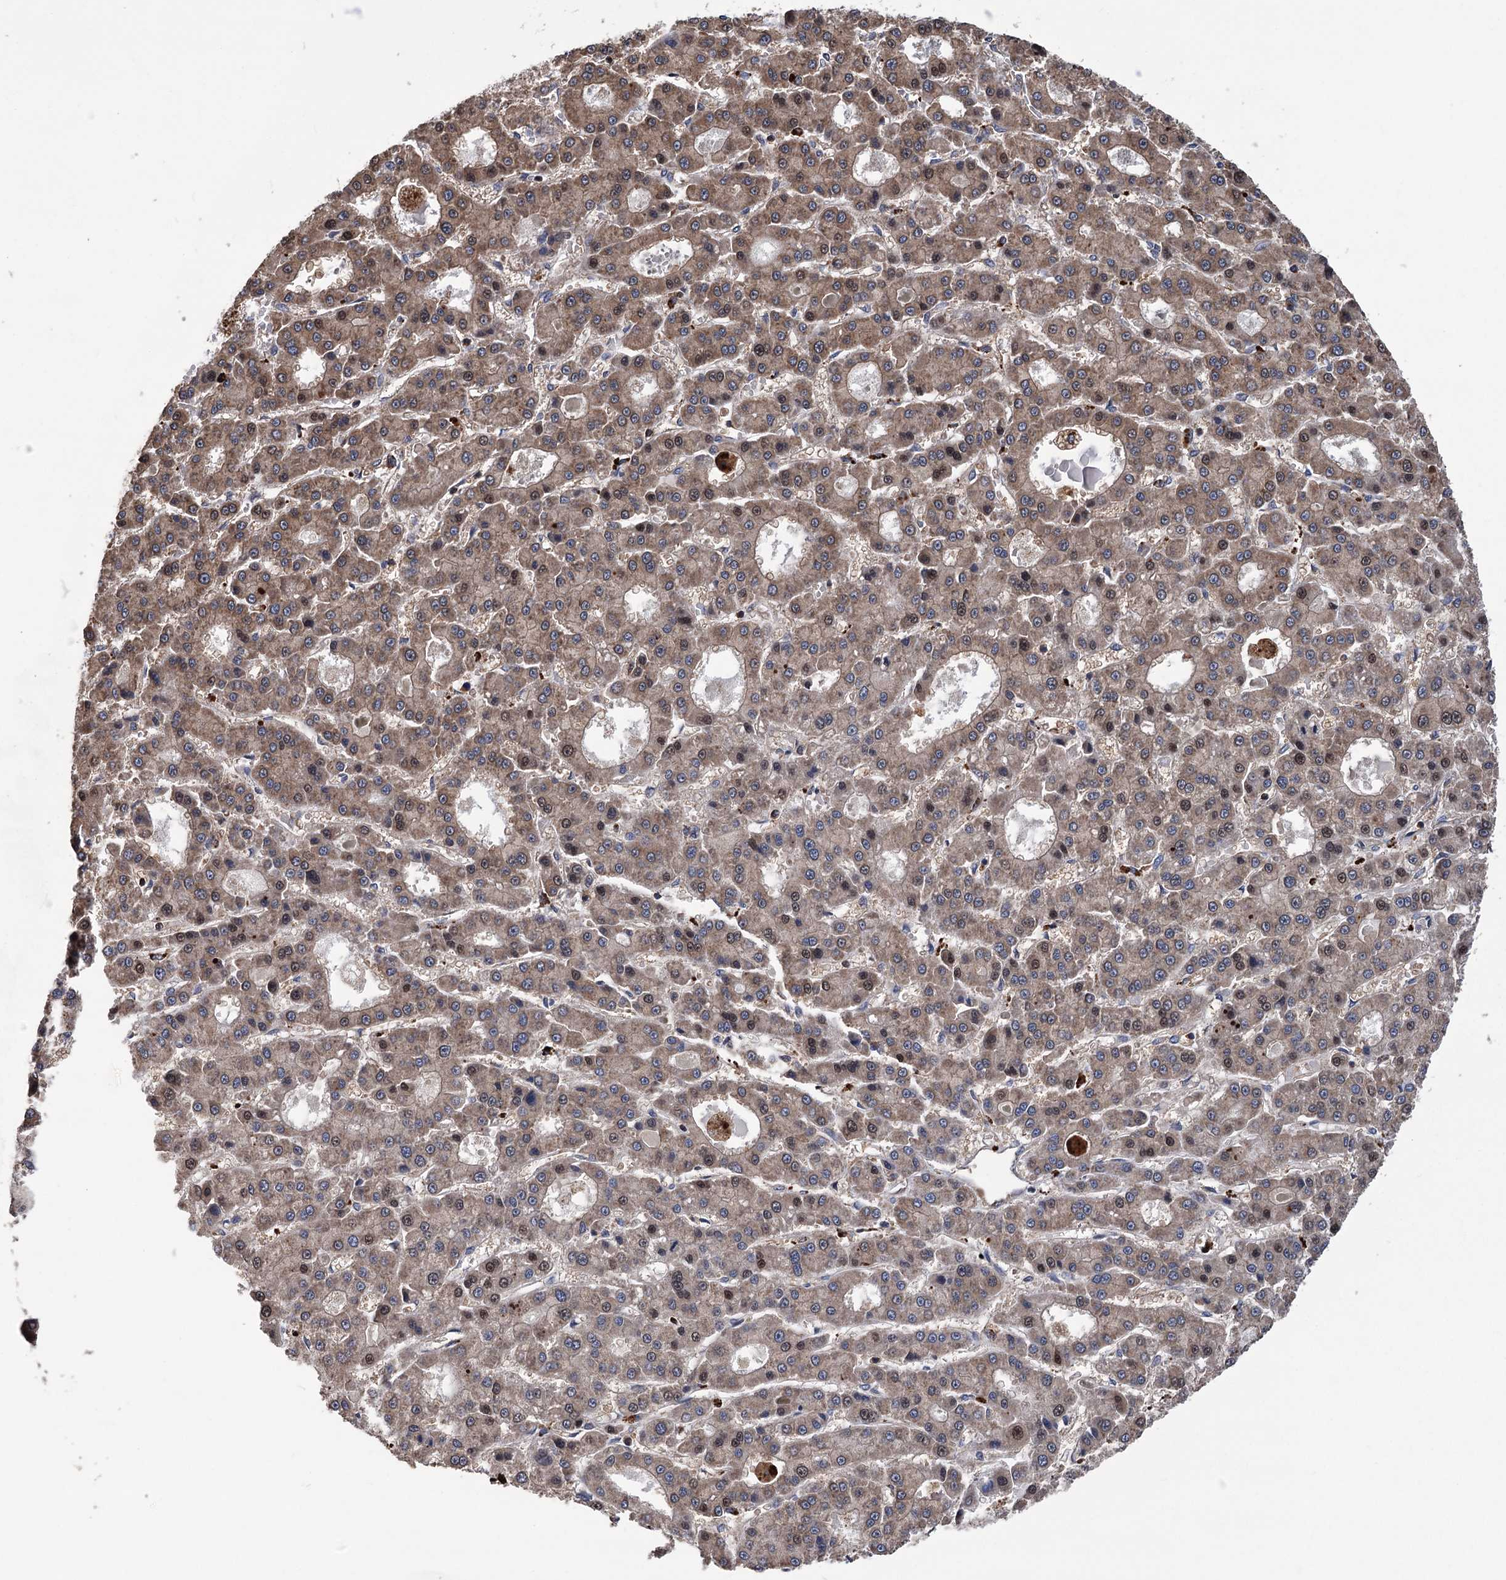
{"staining": {"intensity": "moderate", "quantity": ">75%", "location": "cytoplasmic/membranous"}, "tissue": "liver cancer", "cell_type": "Tumor cells", "image_type": "cancer", "snomed": [{"axis": "morphology", "description": "Carcinoma, Hepatocellular, NOS"}, {"axis": "topography", "description": "Liver"}], "caption": "Immunohistochemistry (DAB (3,3'-diaminobenzidine)) staining of human liver cancer (hepatocellular carcinoma) exhibits moderate cytoplasmic/membranous protein positivity in about >75% of tumor cells.", "gene": "DPP3", "patient": {"sex": "male", "age": 70}}